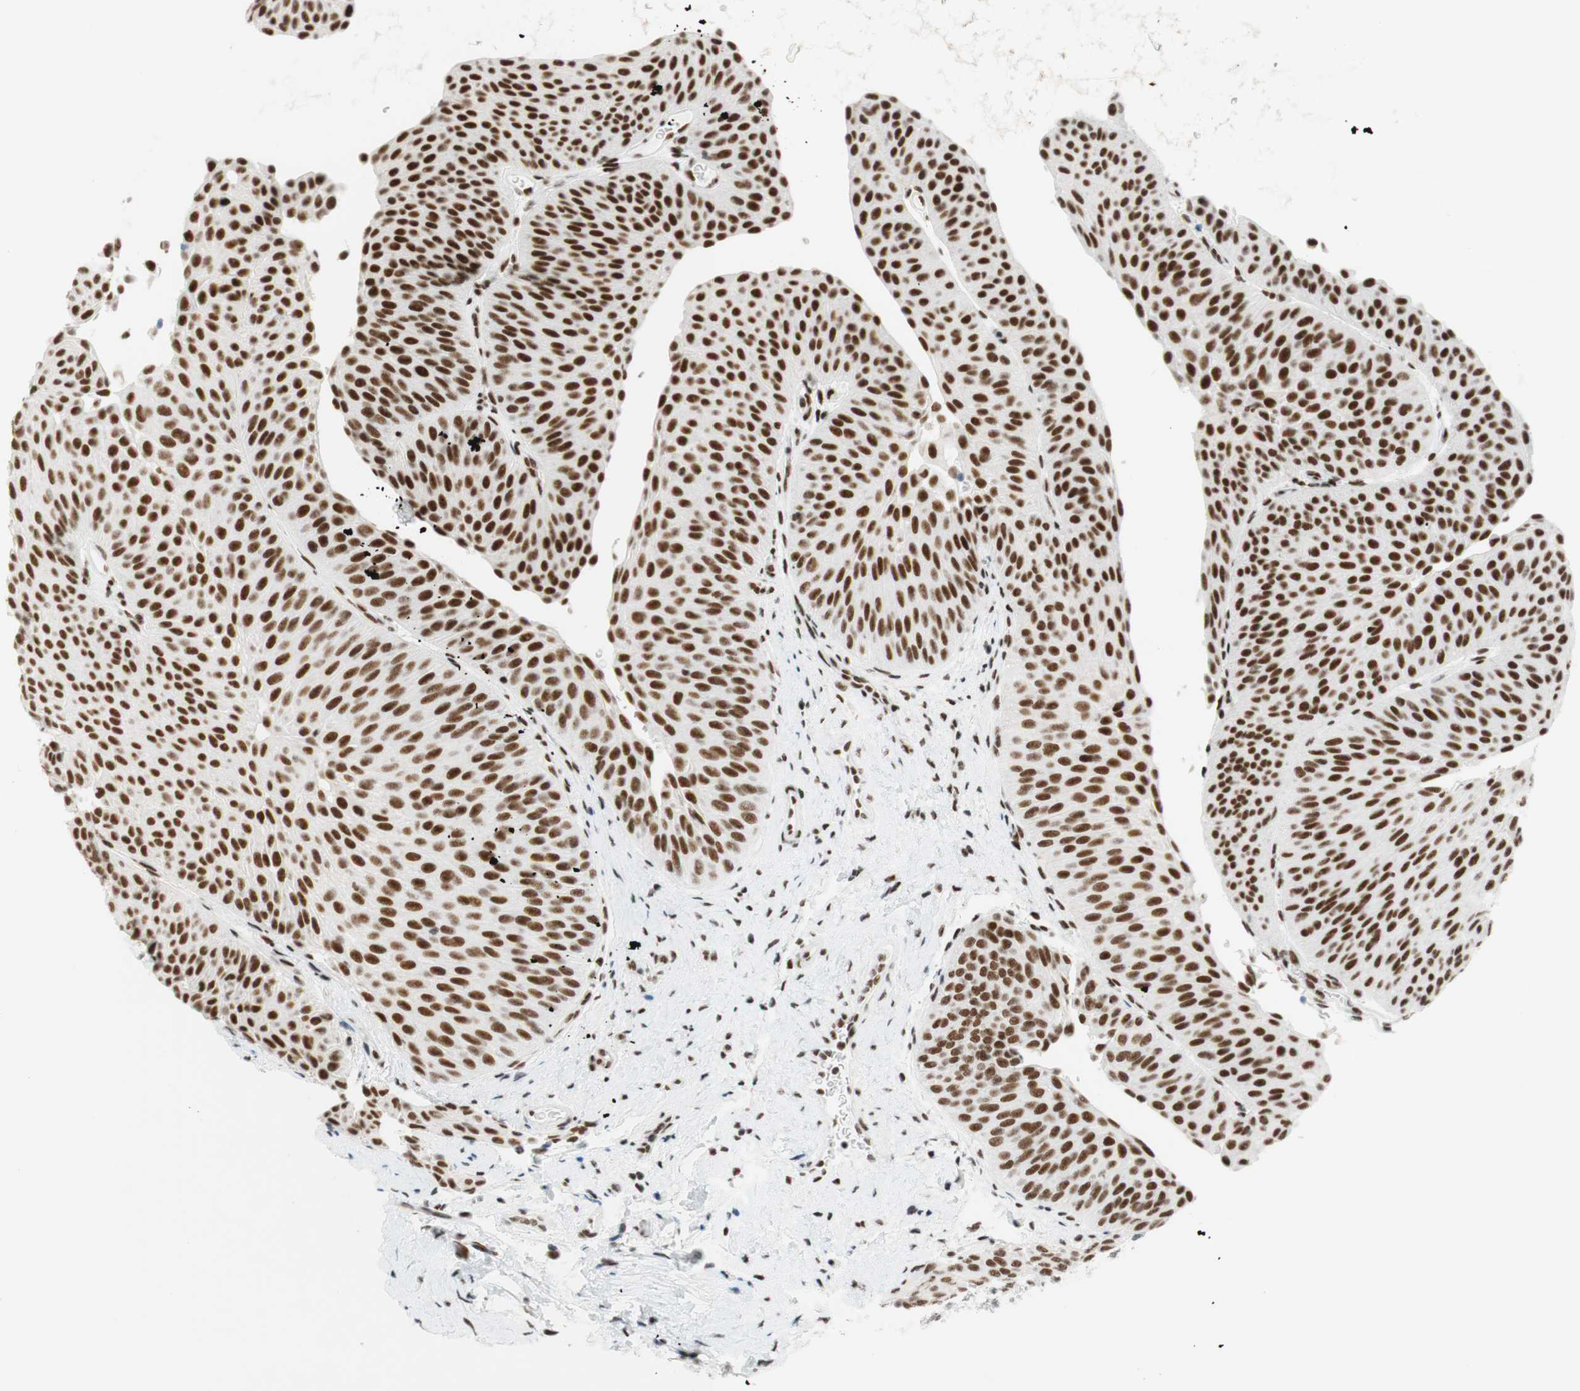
{"staining": {"intensity": "moderate", "quantity": "25%-75%", "location": "nuclear"}, "tissue": "urothelial cancer", "cell_type": "Tumor cells", "image_type": "cancer", "snomed": [{"axis": "morphology", "description": "Urothelial carcinoma, Low grade"}, {"axis": "topography", "description": "Urinary bladder"}], "caption": "IHC of urothelial cancer reveals medium levels of moderate nuclear staining in about 25%-75% of tumor cells.", "gene": "RNF20", "patient": {"sex": "female", "age": 60}}